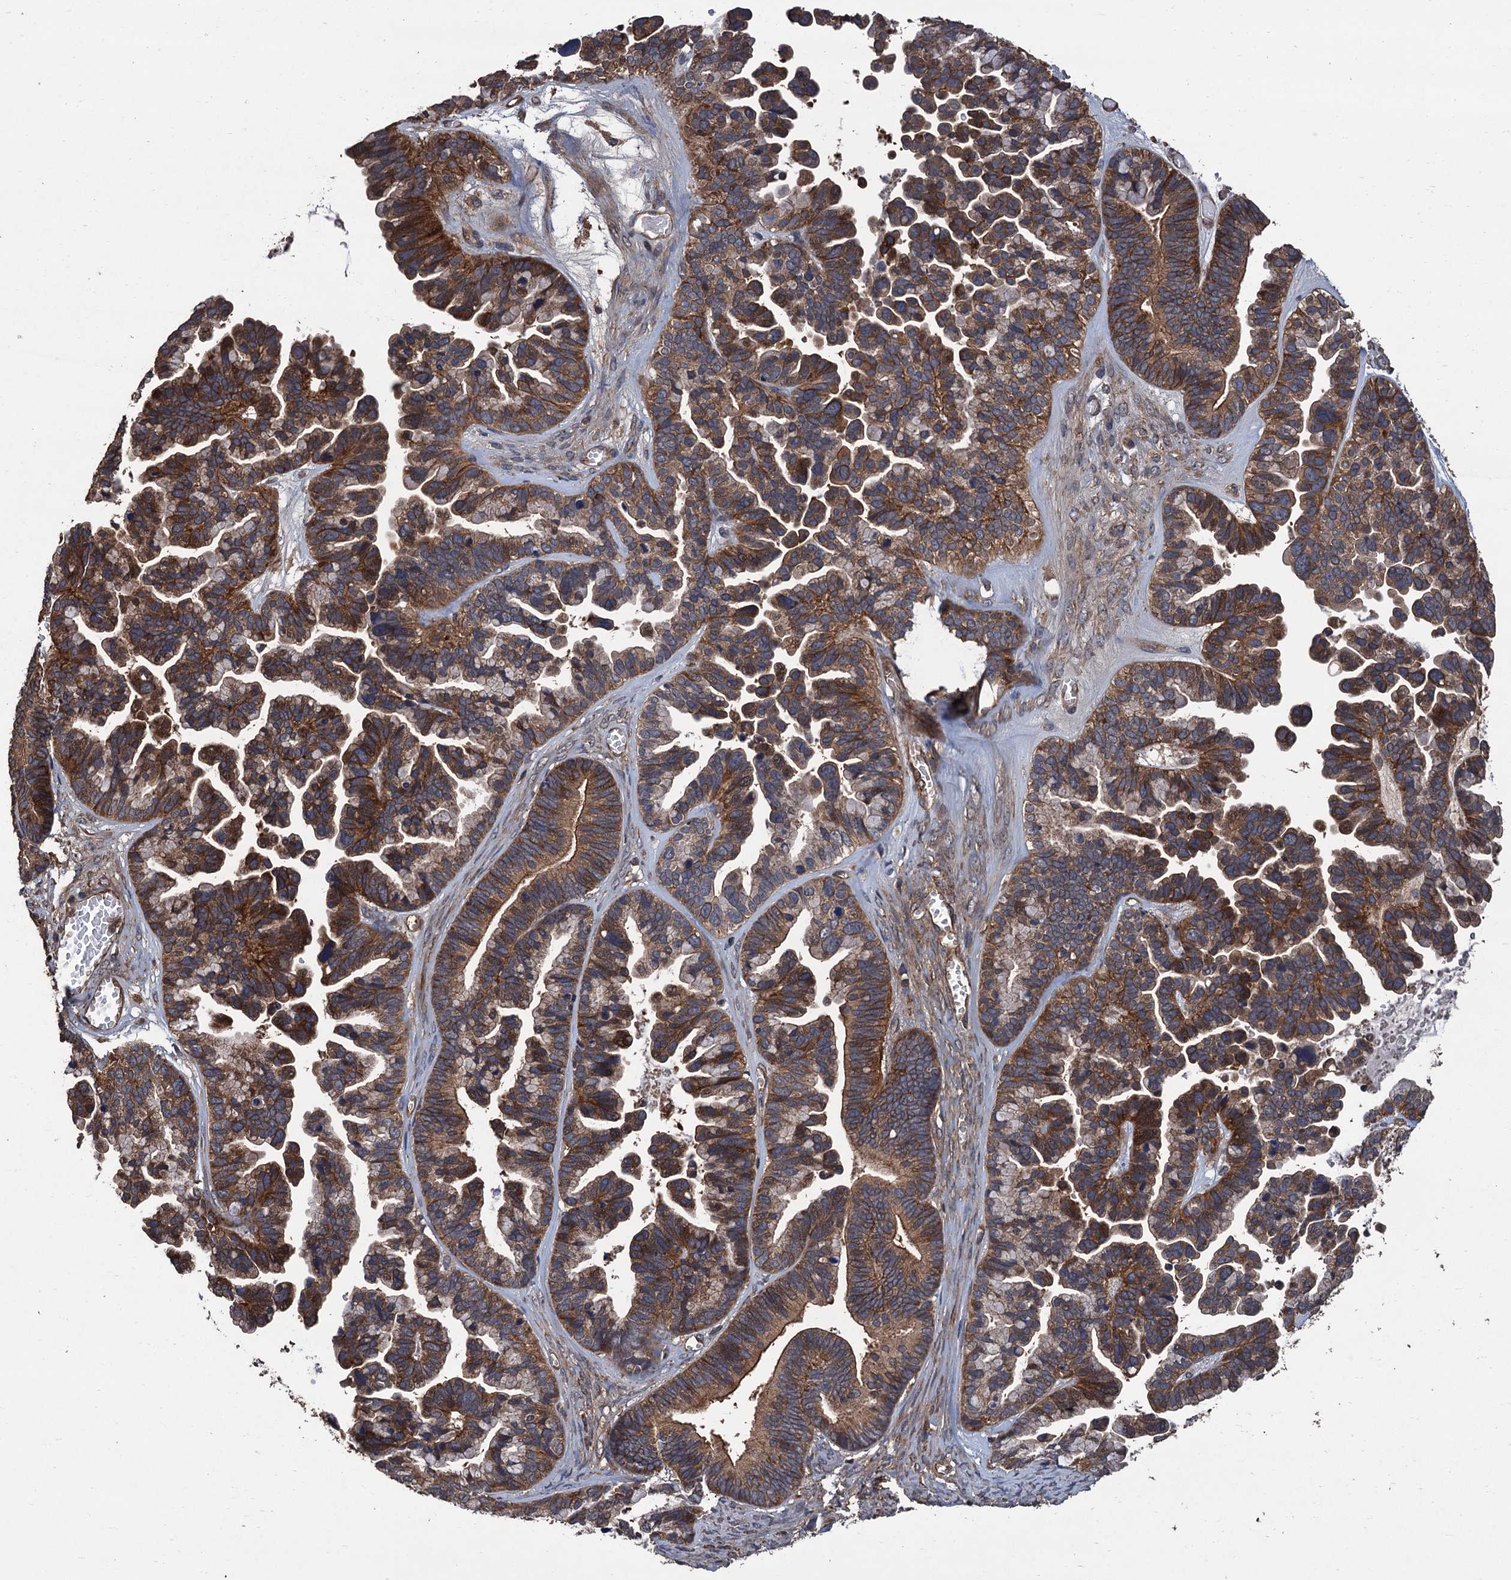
{"staining": {"intensity": "moderate", "quantity": ">75%", "location": "cytoplasmic/membranous"}, "tissue": "ovarian cancer", "cell_type": "Tumor cells", "image_type": "cancer", "snomed": [{"axis": "morphology", "description": "Cystadenocarcinoma, serous, NOS"}, {"axis": "topography", "description": "Ovary"}], "caption": "Brown immunohistochemical staining in human ovarian serous cystadenocarcinoma shows moderate cytoplasmic/membranous expression in about >75% of tumor cells. (DAB IHC, brown staining for protein, blue staining for nuclei).", "gene": "PPP4R1", "patient": {"sex": "female", "age": 56}}